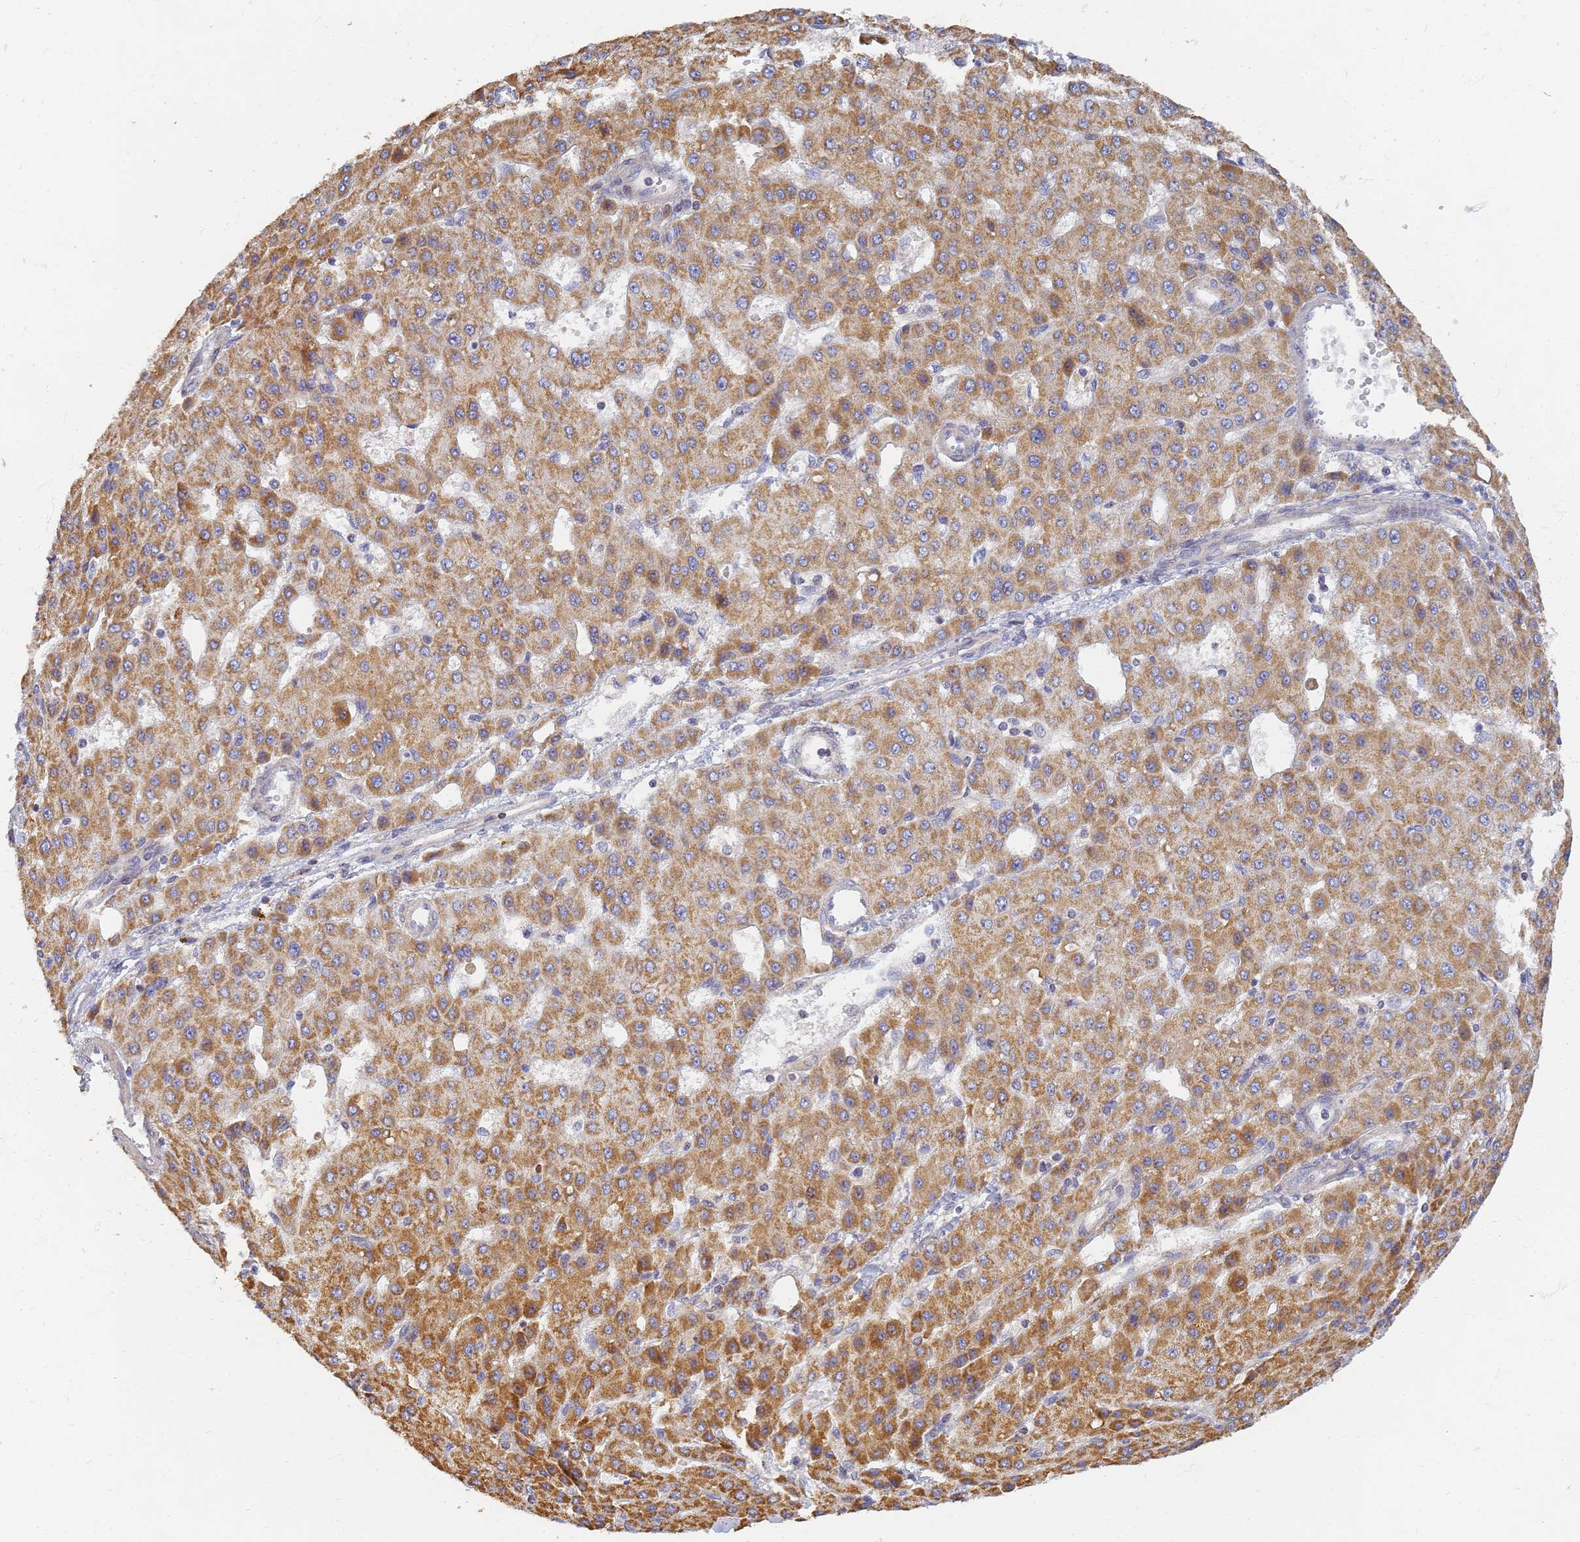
{"staining": {"intensity": "strong", "quantity": "25%-75%", "location": "cytoplasmic/membranous"}, "tissue": "liver cancer", "cell_type": "Tumor cells", "image_type": "cancer", "snomed": [{"axis": "morphology", "description": "Carcinoma, Hepatocellular, NOS"}, {"axis": "topography", "description": "Liver"}], "caption": "Immunohistochemical staining of hepatocellular carcinoma (liver) demonstrates strong cytoplasmic/membranous protein positivity in approximately 25%-75% of tumor cells.", "gene": "UTP23", "patient": {"sex": "male", "age": 47}}